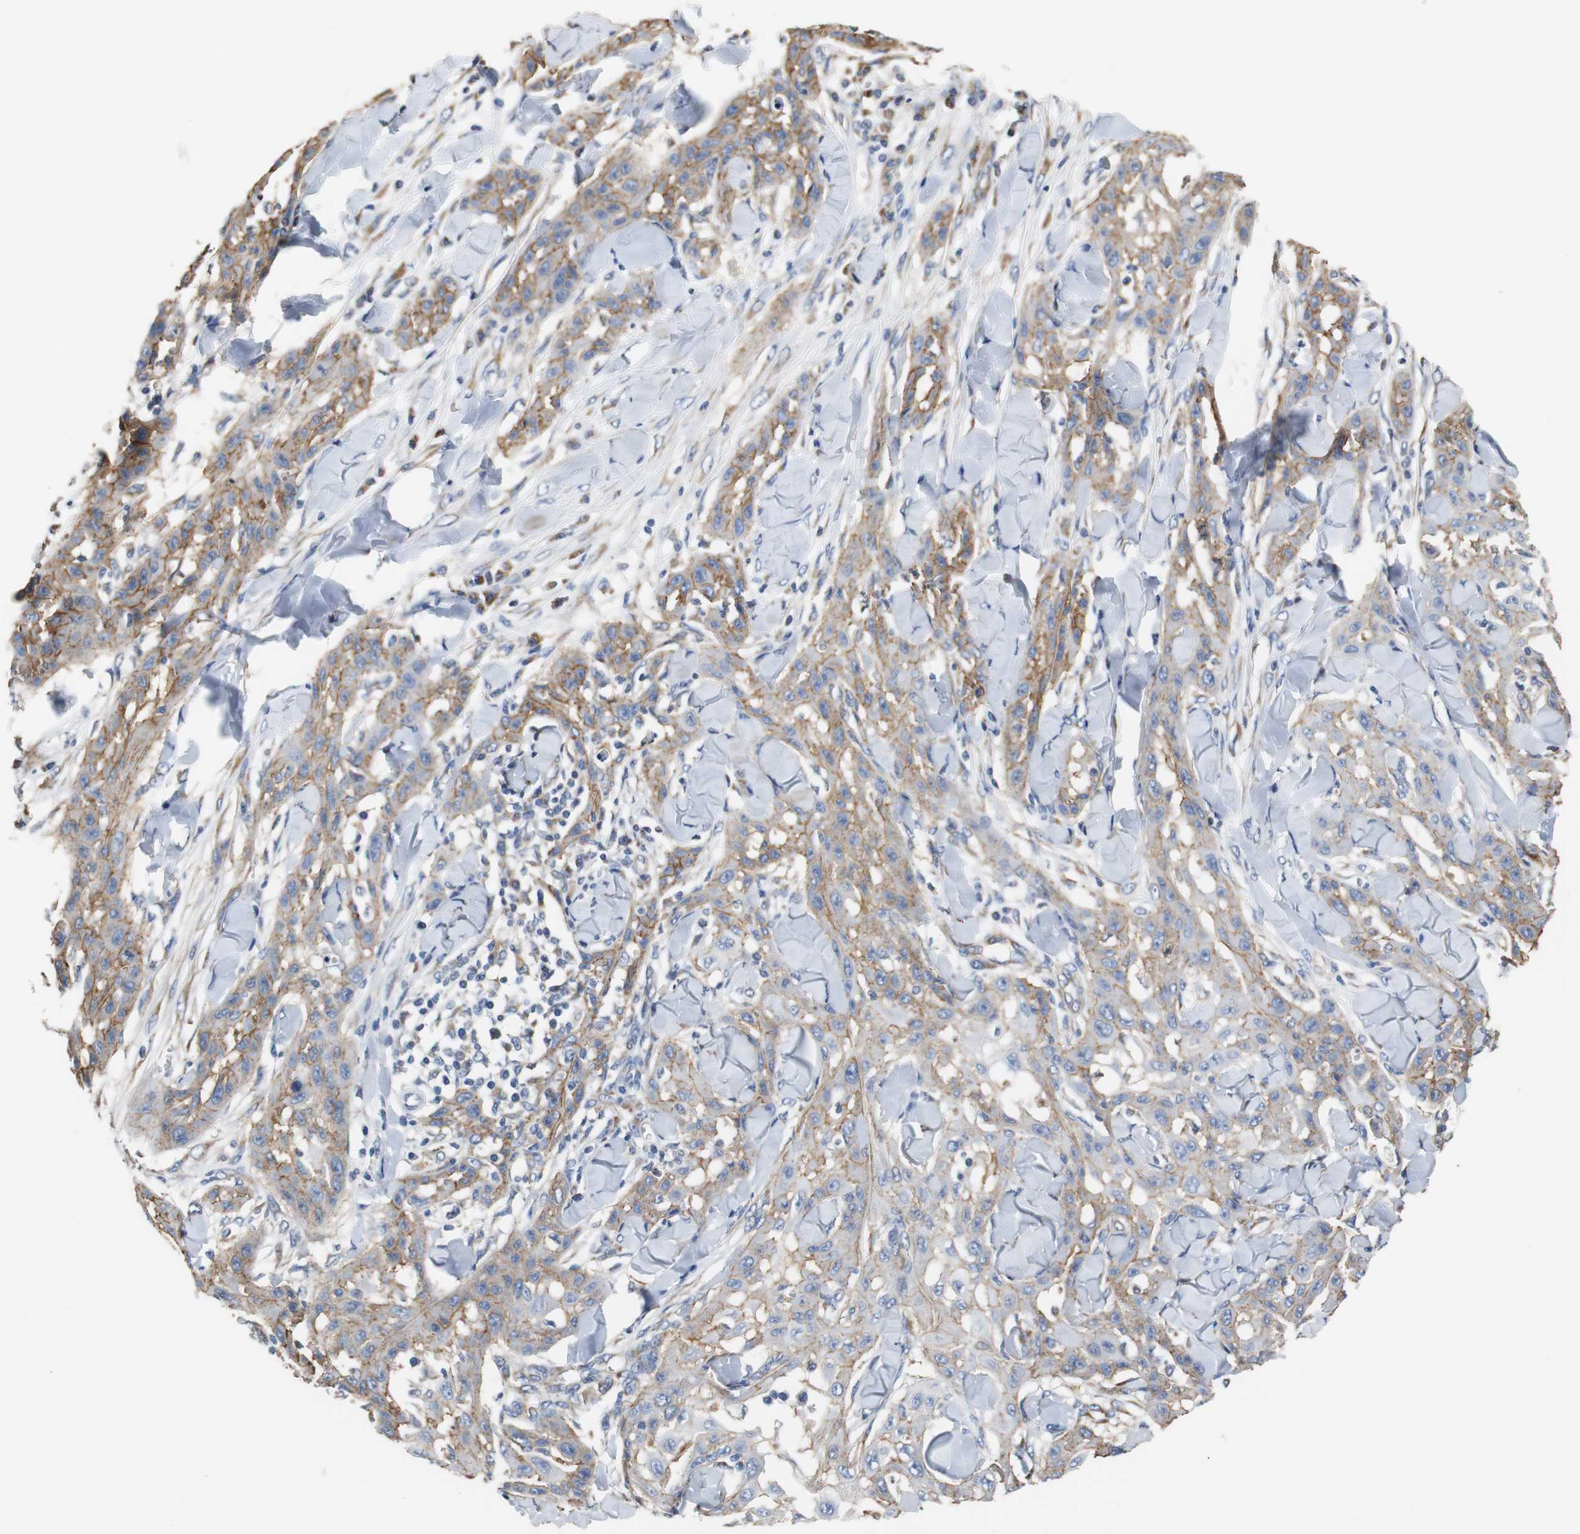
{"staining": {"intensity": "moderate", "quantity": ">75%", "location": "cytoplasmic/membranous"}, "tissue": "skin cancer", "cell_type": "Tumor cells", "image_type": "cancer", "snomed": [{"axis": "morphology", "description": "Squamous cell carcinoma, NOS"}, {"axis": "topography", "description": "Skin"}], "caption": "Skin cancer stained for a protein (brown) demonstrates moderate cytoplasmic/membranous positive positivity in about >75% of tumor cells.", "gene": "PCK1", "patient": {"sex": "male", "age": 24}}